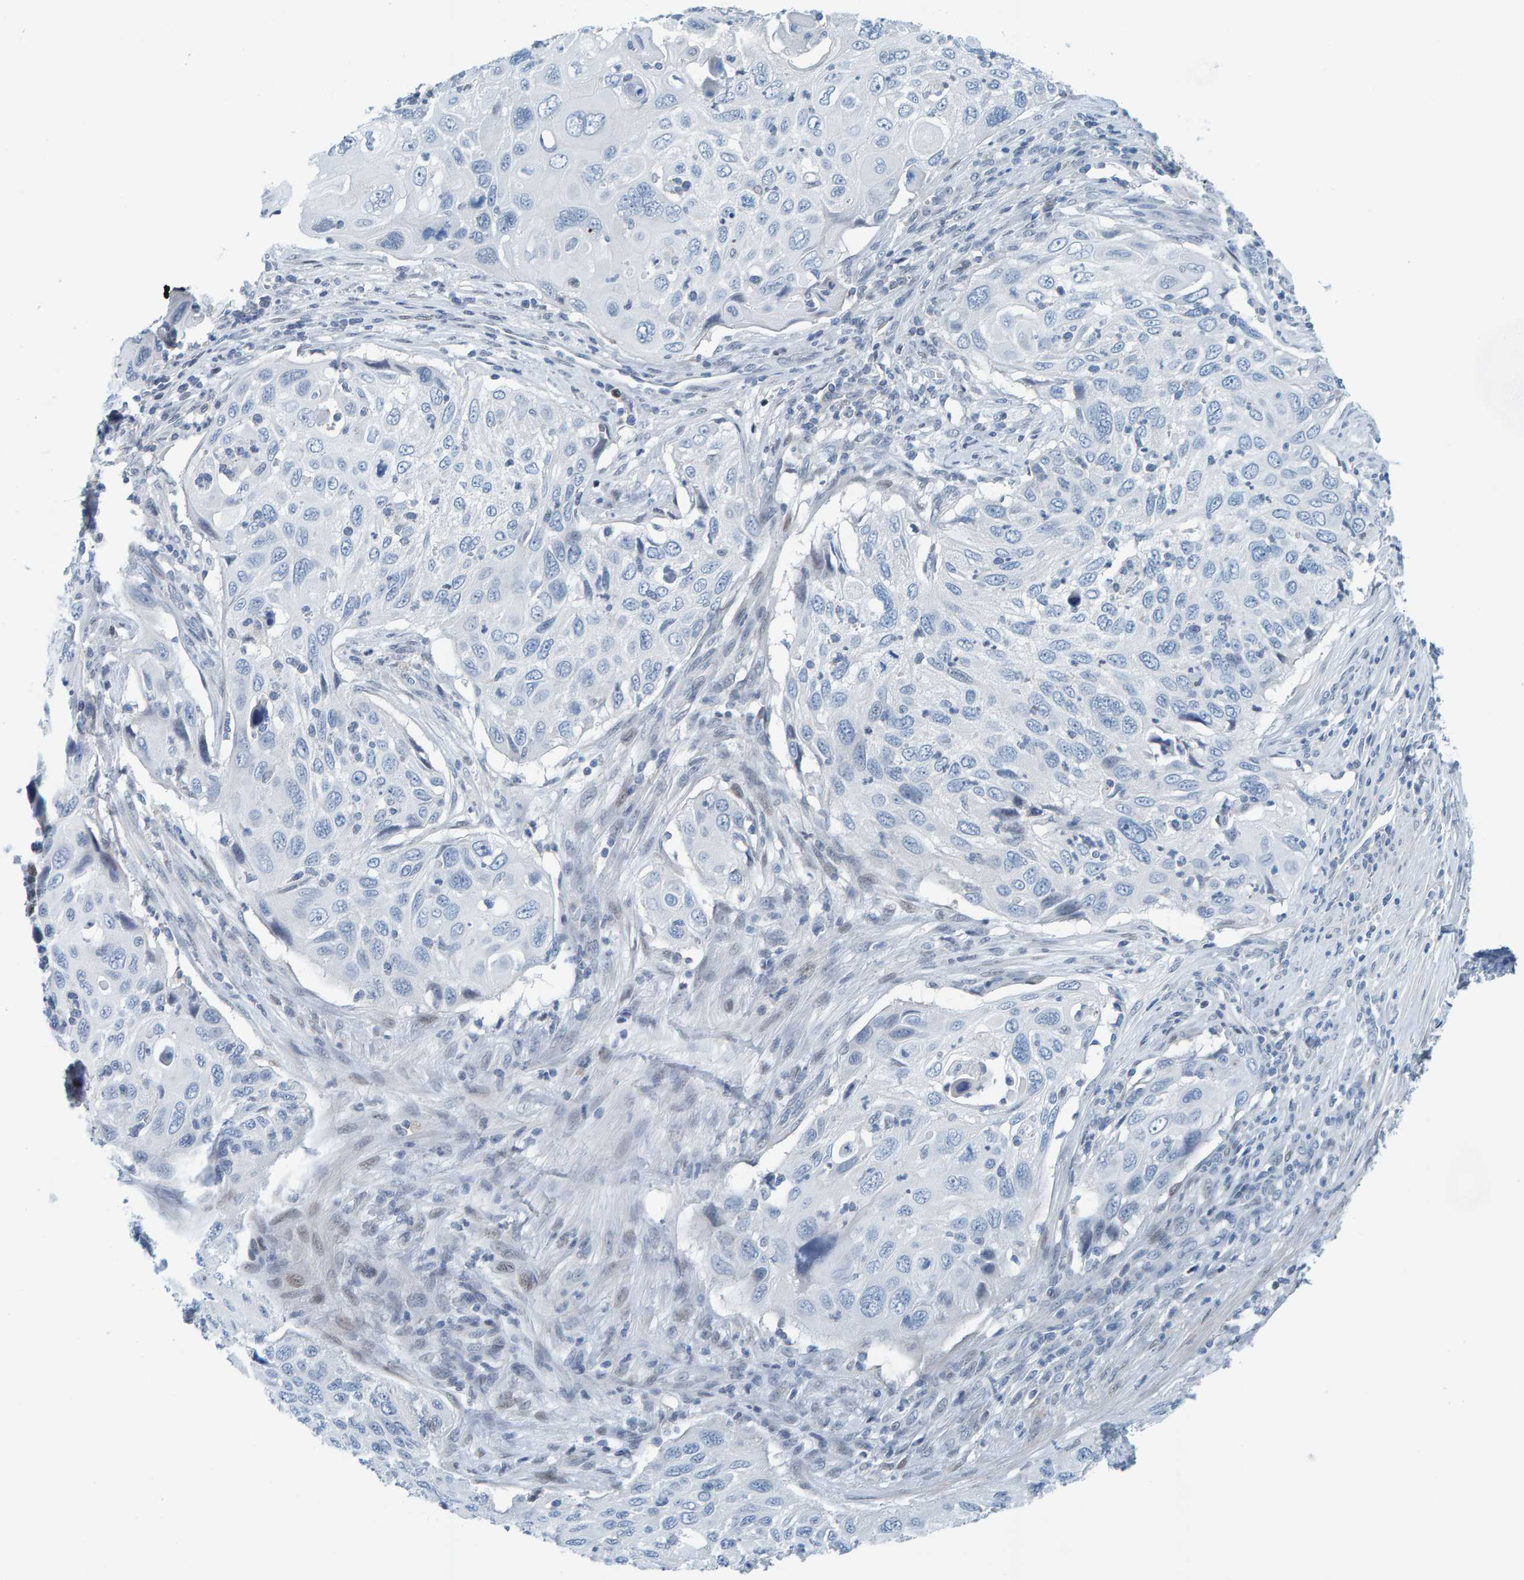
{"staining": {"intensity": "negative", "quantity": "none", "location": "none"}, "tissue": "cervical cancer", "cell_type": "Tumor cells", "image_type": "cancer", "snomed": [{"axis": "morphology", "description": "Squamous cell carcinoma, NOS"}, {"axis": "topography", "description": "Cervix"}], "caption": "Tumor cells are negative for brown protein staining in cervical squamous cell carcinoma.", "gene": "CNP", "patient": {"sex": "female", "age": 70}}